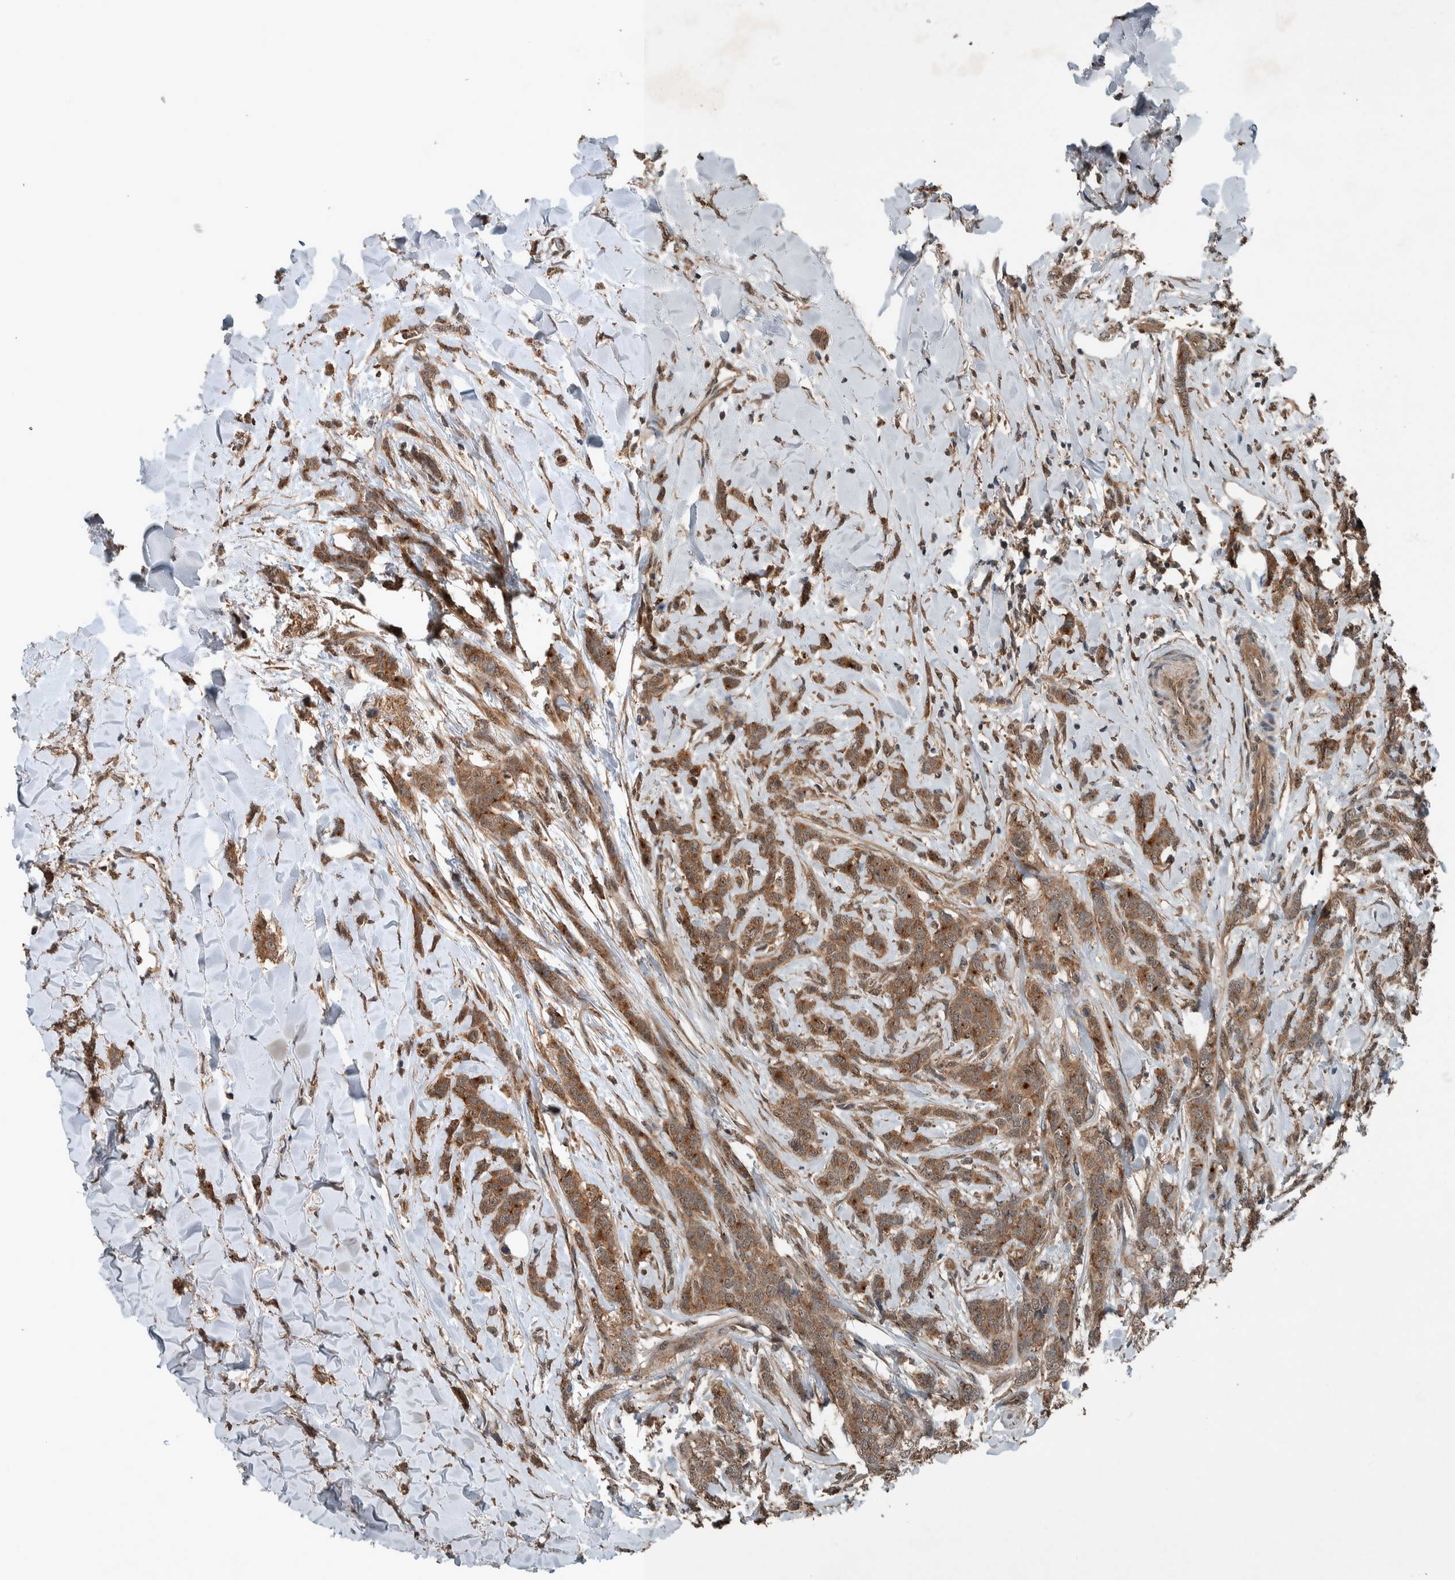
{"staining": {"intensity": "moderate", "quantity": ">75%", "location": "cytoplasmic/membranous"}, "tissue": "breast cancer", "cell_type": "Tumor cells", "image_type": "cancer", "snomed": [{"axis": "morphology", "description": "Lobular carcinoma"}, {"axis": "topography", "description": "Skin"}, {"axis": "topography", "description": "Breast"}], "caption": "Immunohistochemistry (IHC) image of breast cancer stained for a protein (brown), which displays medium levels of moderate cytoplasmic/membranous expression in approximately >75% of tumor cells.", "gene": "MYO1E", "patient": {"sex": "female", "age": 46}}